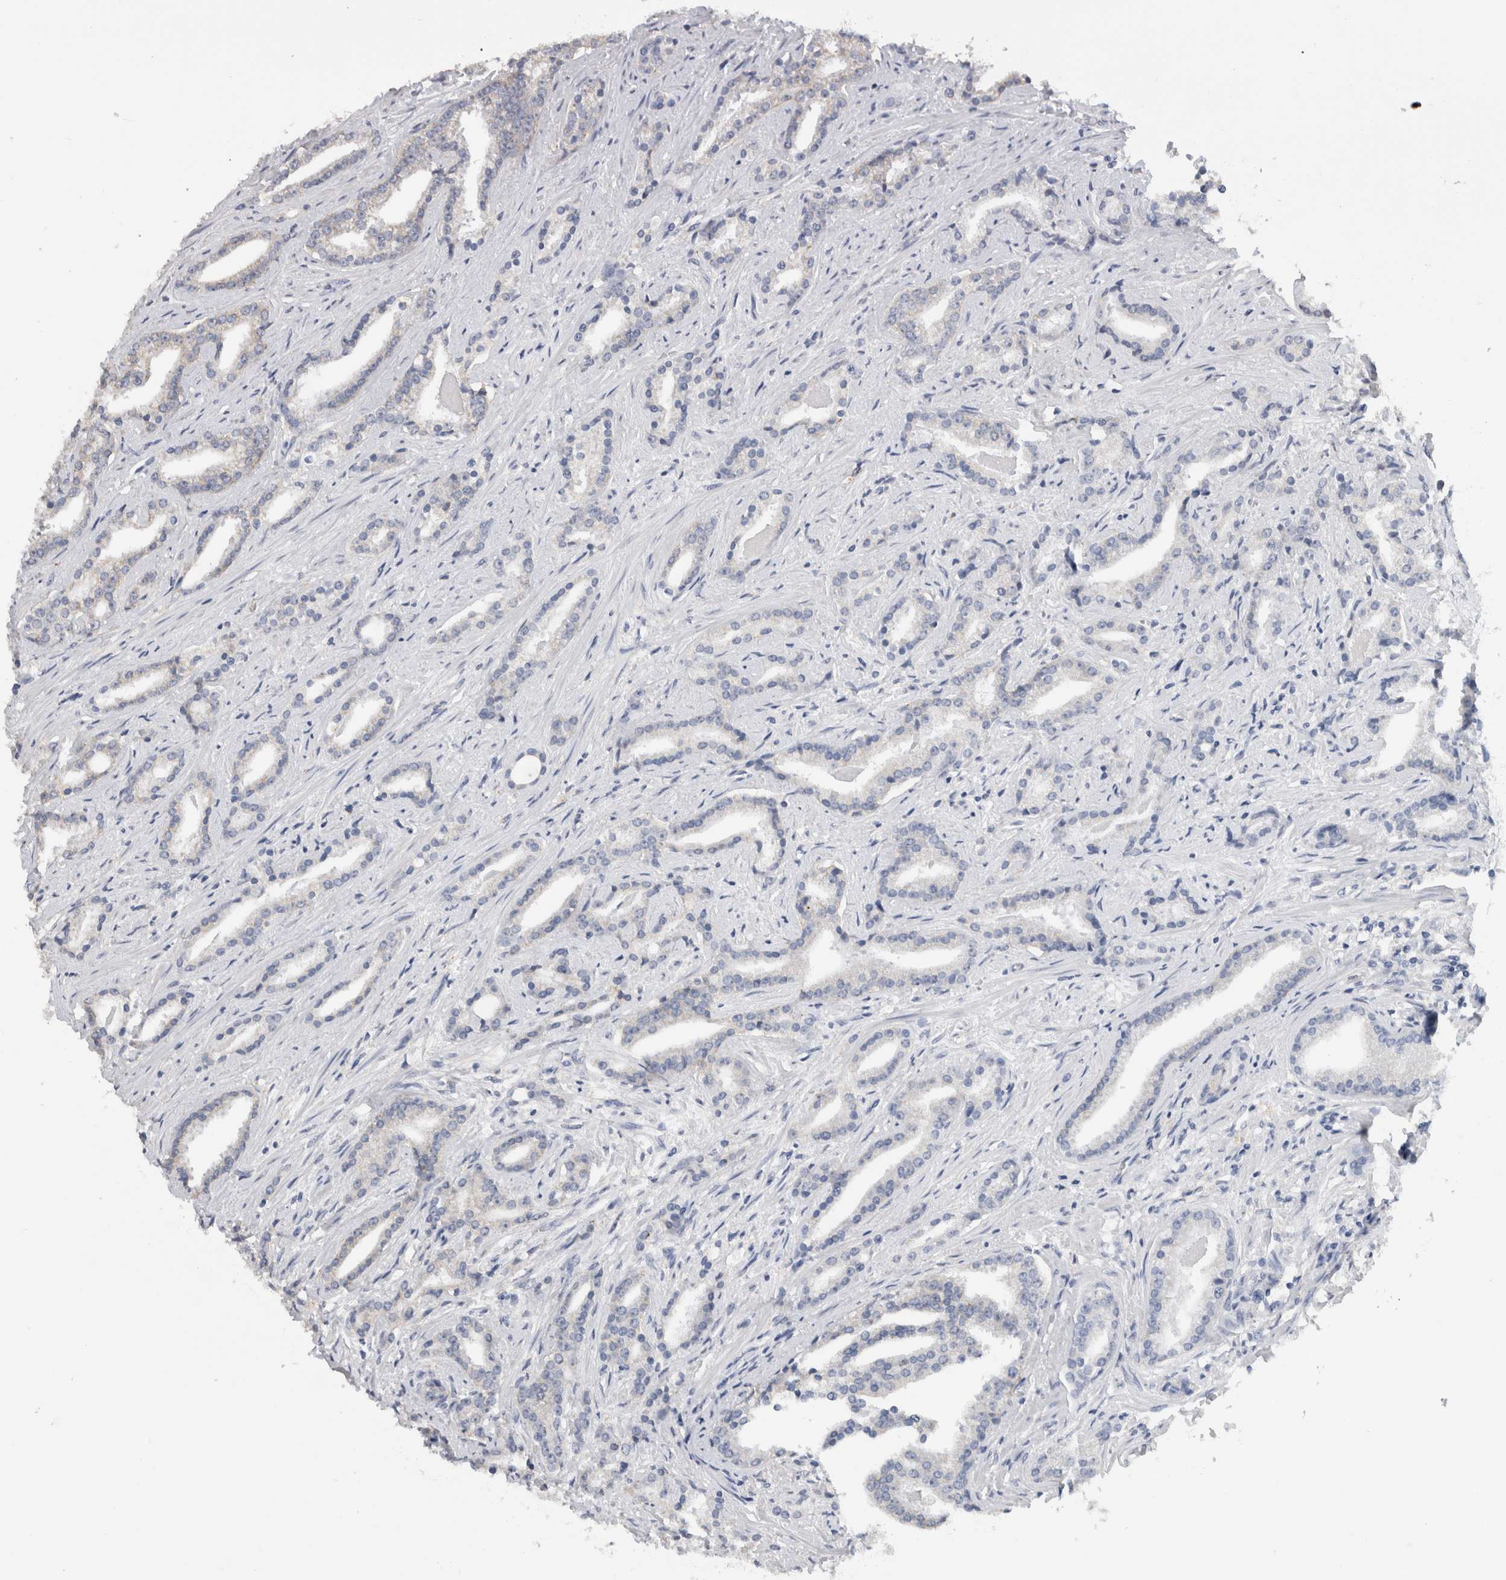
{"staining": {"intensity": "negative", "quantity": "none", "location": "none"}, "tissue": "prostate cancer", "cell_type": "Tumor cells", "image_type": "cancer", "snomed": [{"axis": "morphology", "description": "Adenocarcinoma, Low grade"}, {"axis": "topography", "description": "Prostate"}], "caption": "IHC of low-grade adenocarcinoma (prostate) reveals no staining in tumor cells.", "gene": "CNTFR", "patient": {"sex": "male", "age": 67}}